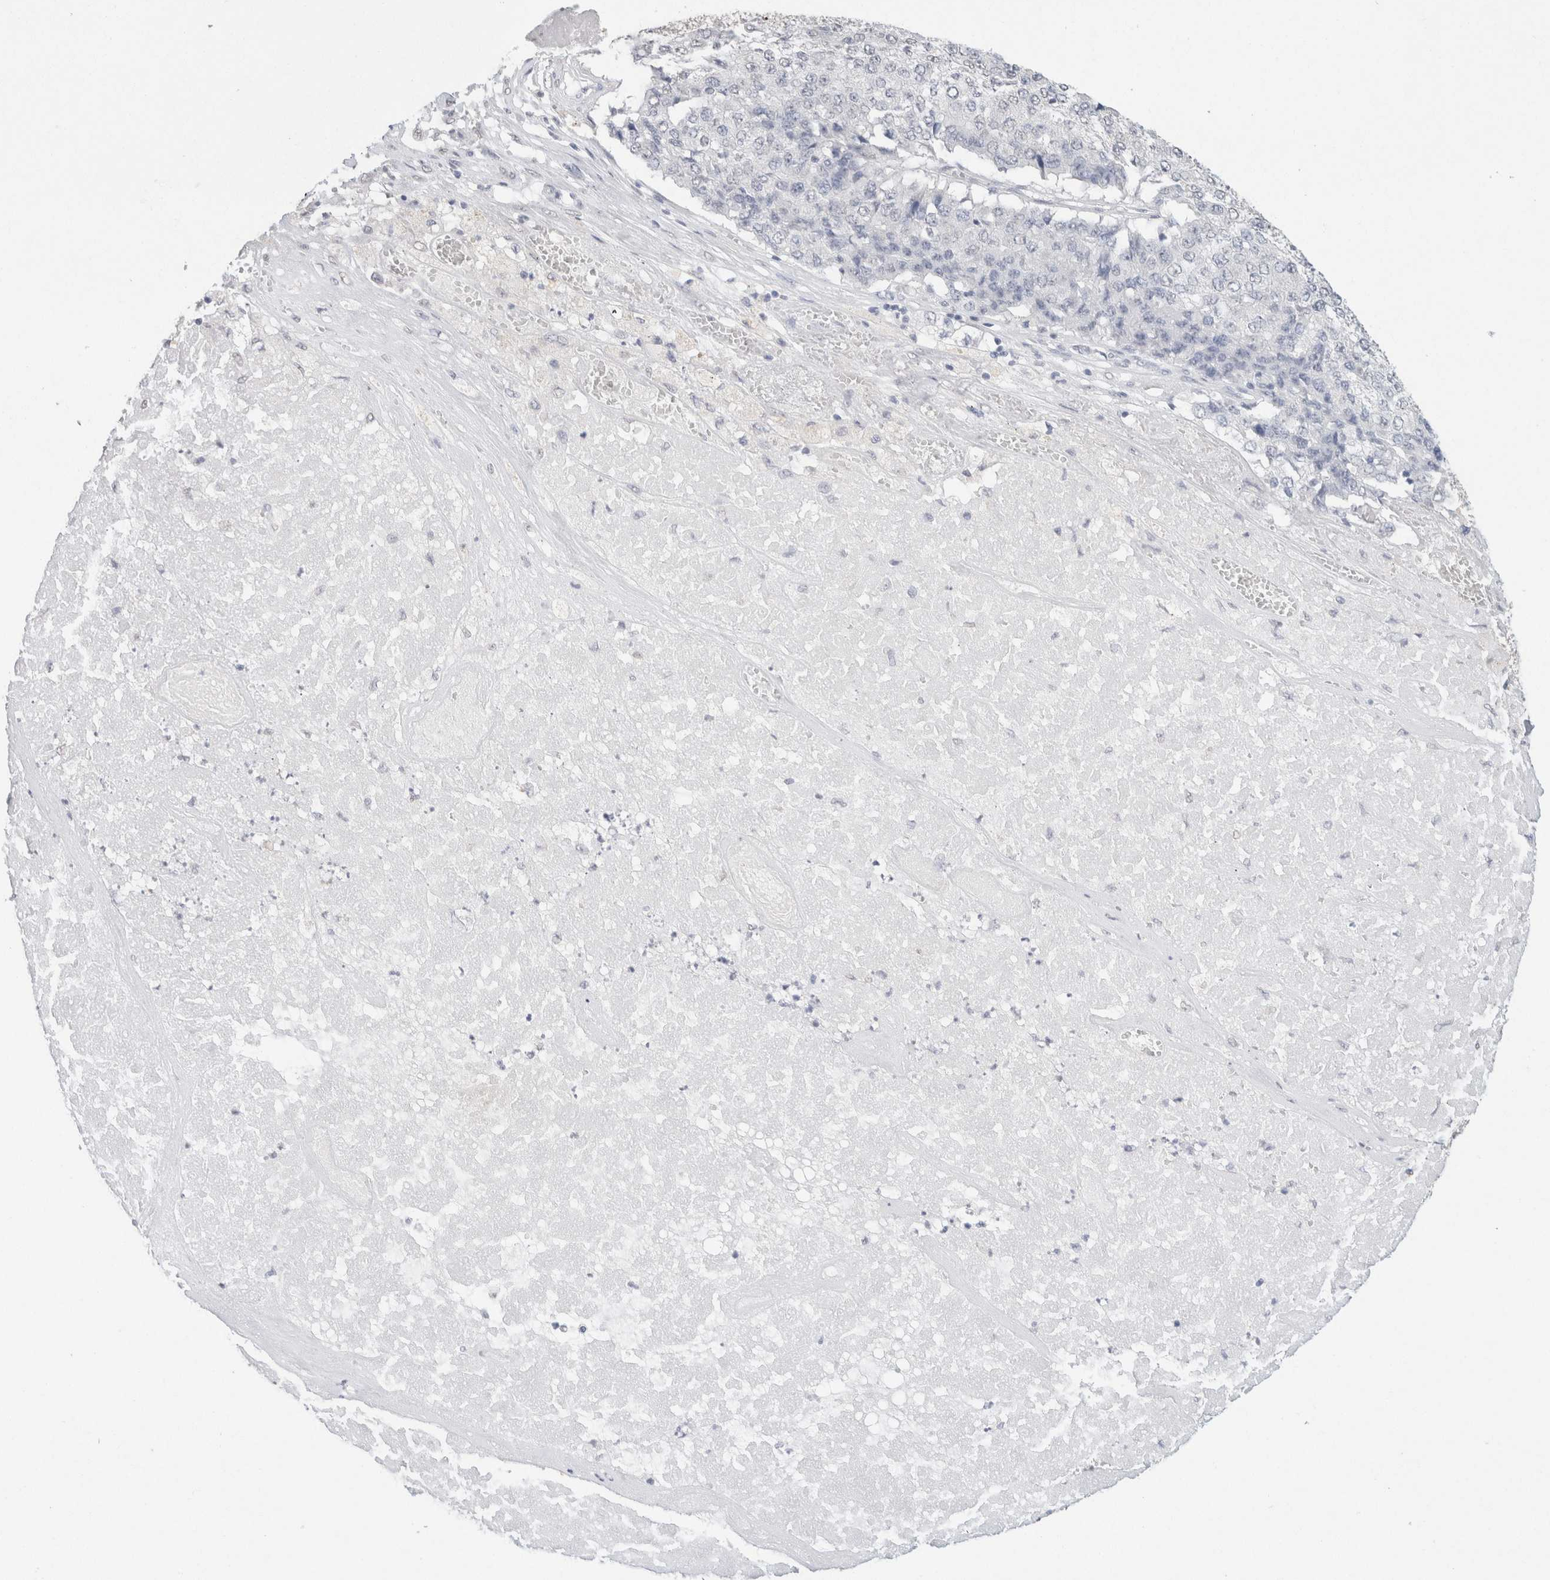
{"staining": {"intensity": "negative", "quantity": "none", "location": "none"}, "tissue": "pancreatic cancer", "cell_type": "Tumor cells", "image_type": "cancer", "snomed": [{"axis": "morphology", "description": "Adenocarcinoma, NOS"}, {"axis": "topography", "description": "Pancreas"}], "caption": "Immunohistochemical staining of adenocarcinoma (pancreatic) reveals no significant expression in tumor cells.", "gene": "CD80", "patient": {"sex": "male", "age": 50}}